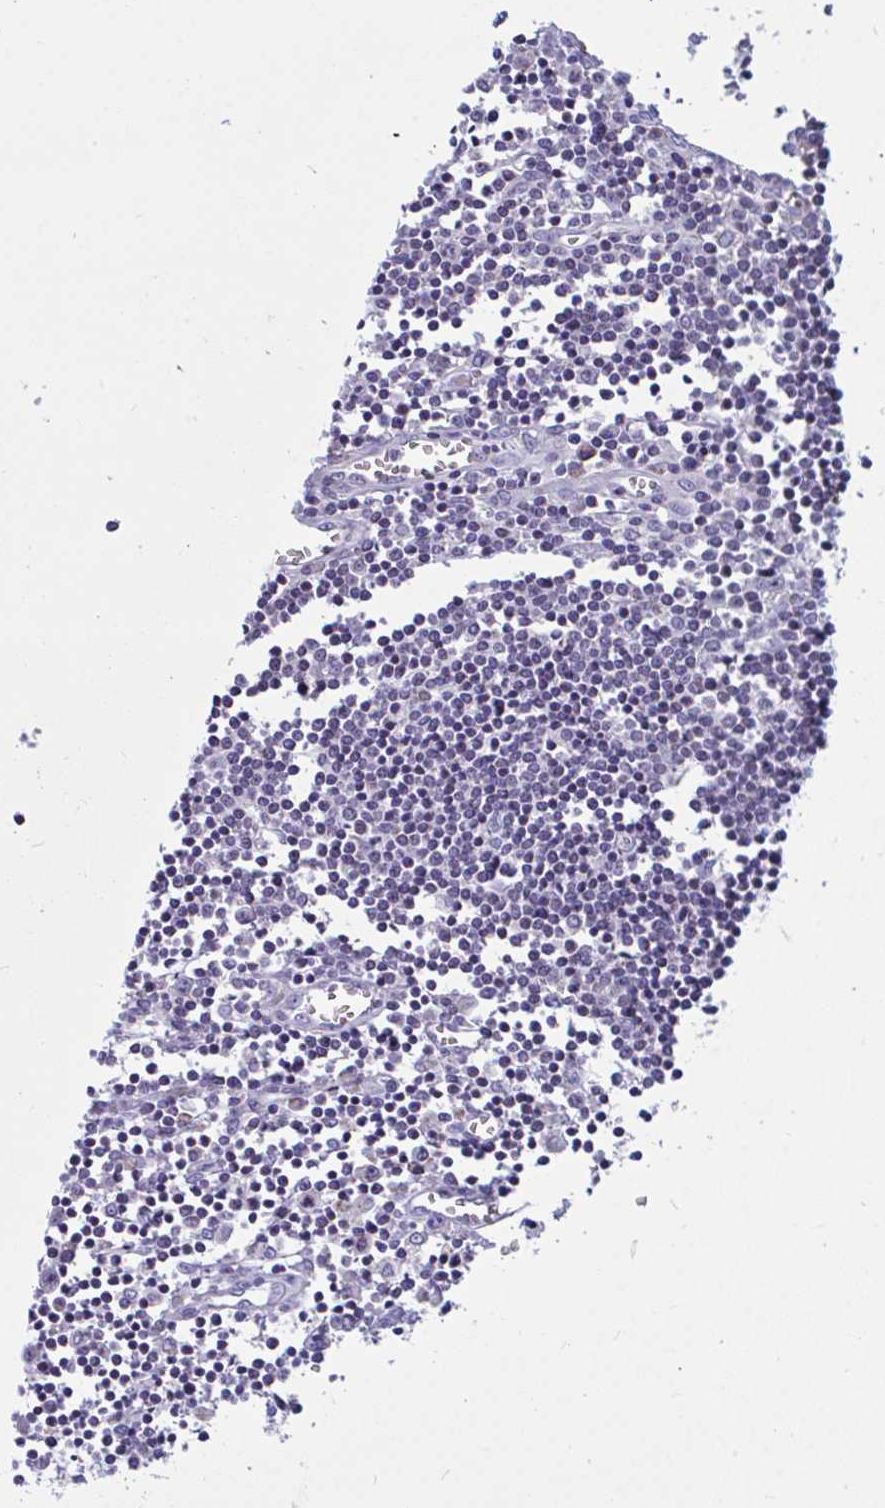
{"staining": {"intensity": "negative", "quantity": "none", "location": "none"}, "tissue": "lymph node", "cell_type": "Non-germinal center cells", "image_type": "normal", "snomed": [{"axis": "morphology", "description": "Normal tissue, NOS"}, {"axis": "topography", "description": "Lymph node"}], "caption": "Photomicrograph shows no protein staining in non-germinal center cells of benign lymph node.", "gene": "OR13A1", "patient": {"sex": "male", "age": 66}}